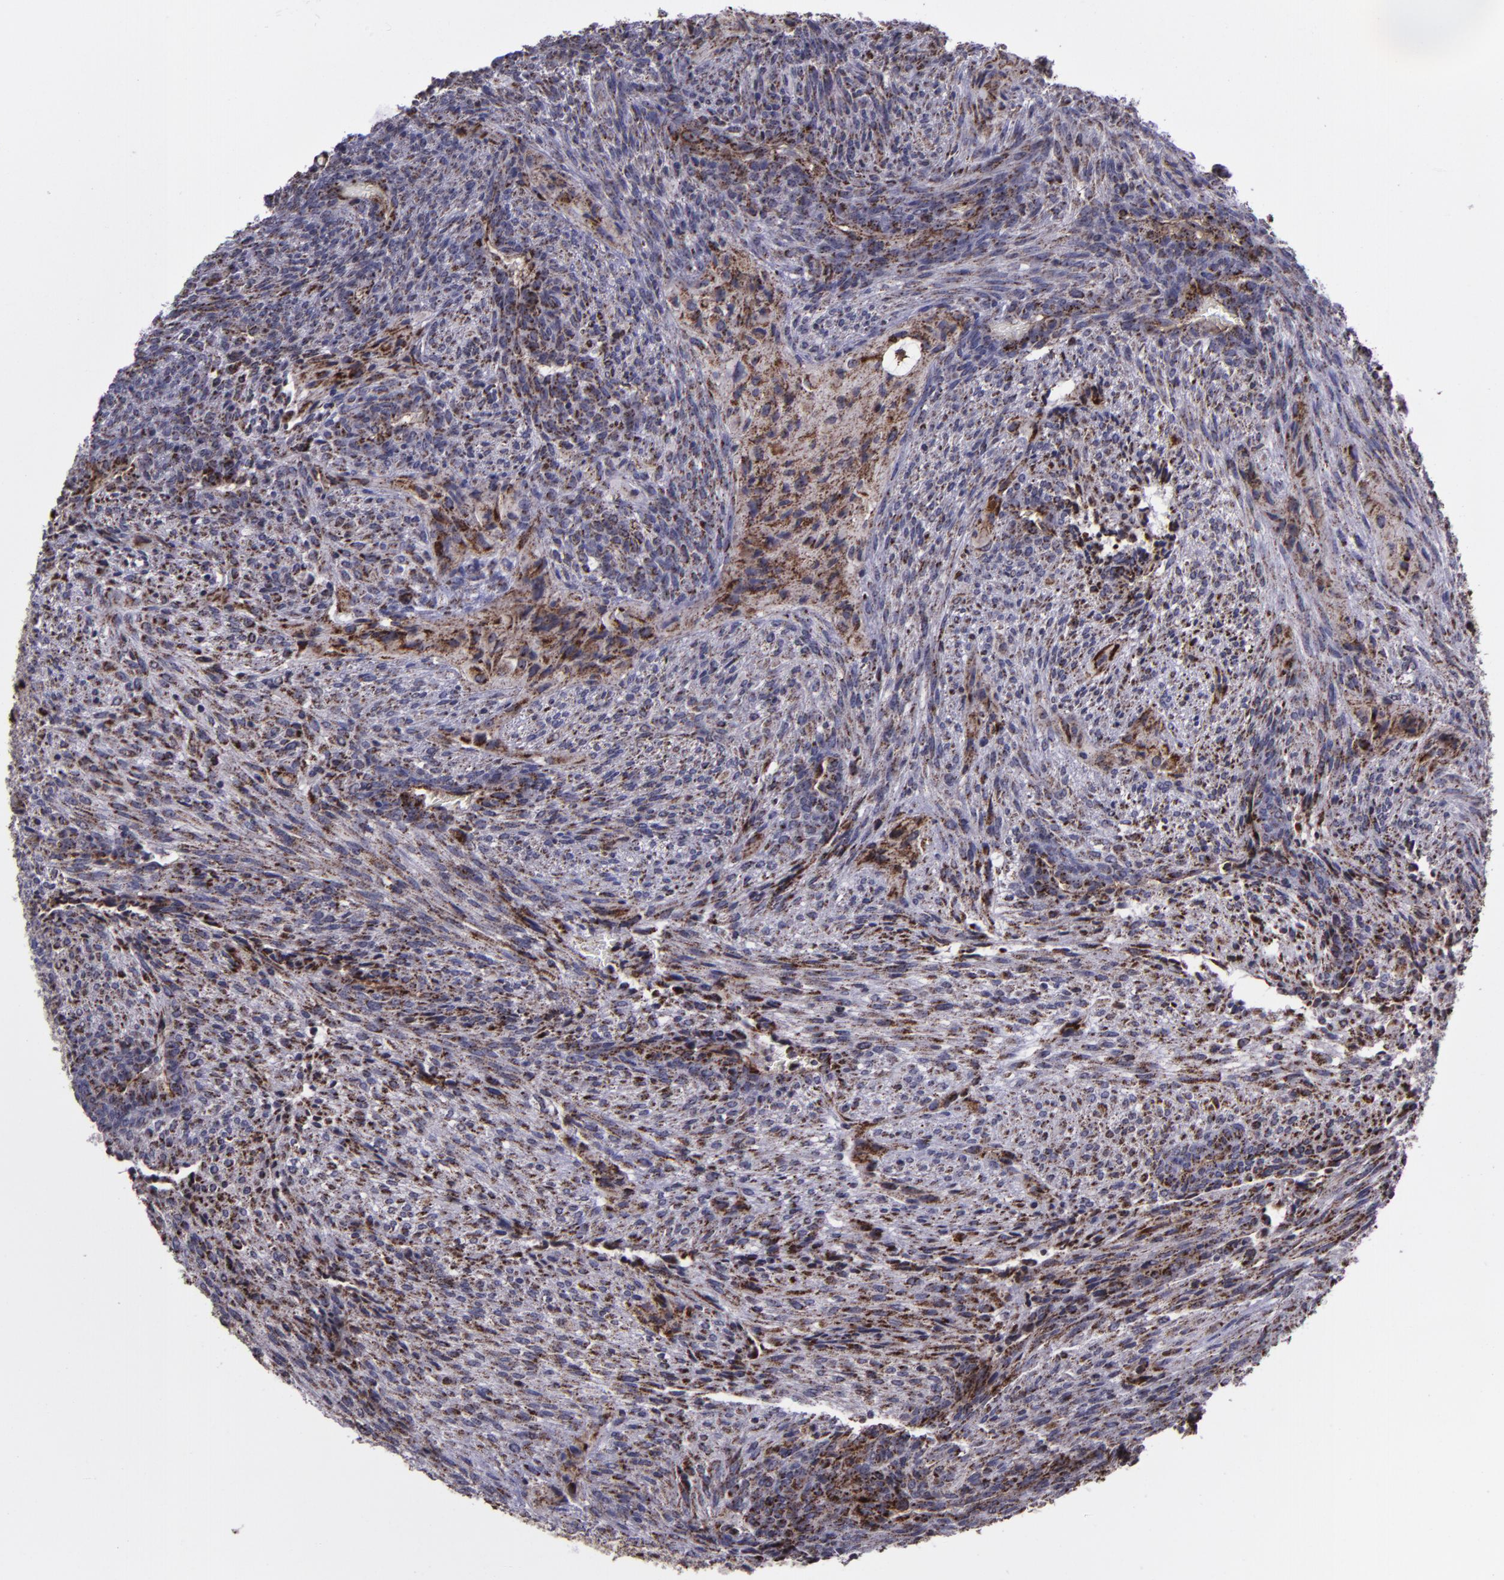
{"staining": {"intensity": "moderate", "quantity": "25%-75%", "location": "cytoplasmic/membranous"}, "tissue": "glioma", "cell_type": "Tumor cells", "image_type": "cancer", "snomed": [{"axis": "morphology", "description": "Glioma, malignant, High grade"}, {"axis": "topography", "description": "Cerebral cortex"}], "caption": "Glioma tissue exhibits moderate cytoplasmic/membranous expression in approximately 25%-75% of tumor cells, visualized by immunohistochemistry. (DAB IHC with brightfield microscopy, high magnification).", "gene": "LONP1", "patient": {"sex": "female", "age": 55}}